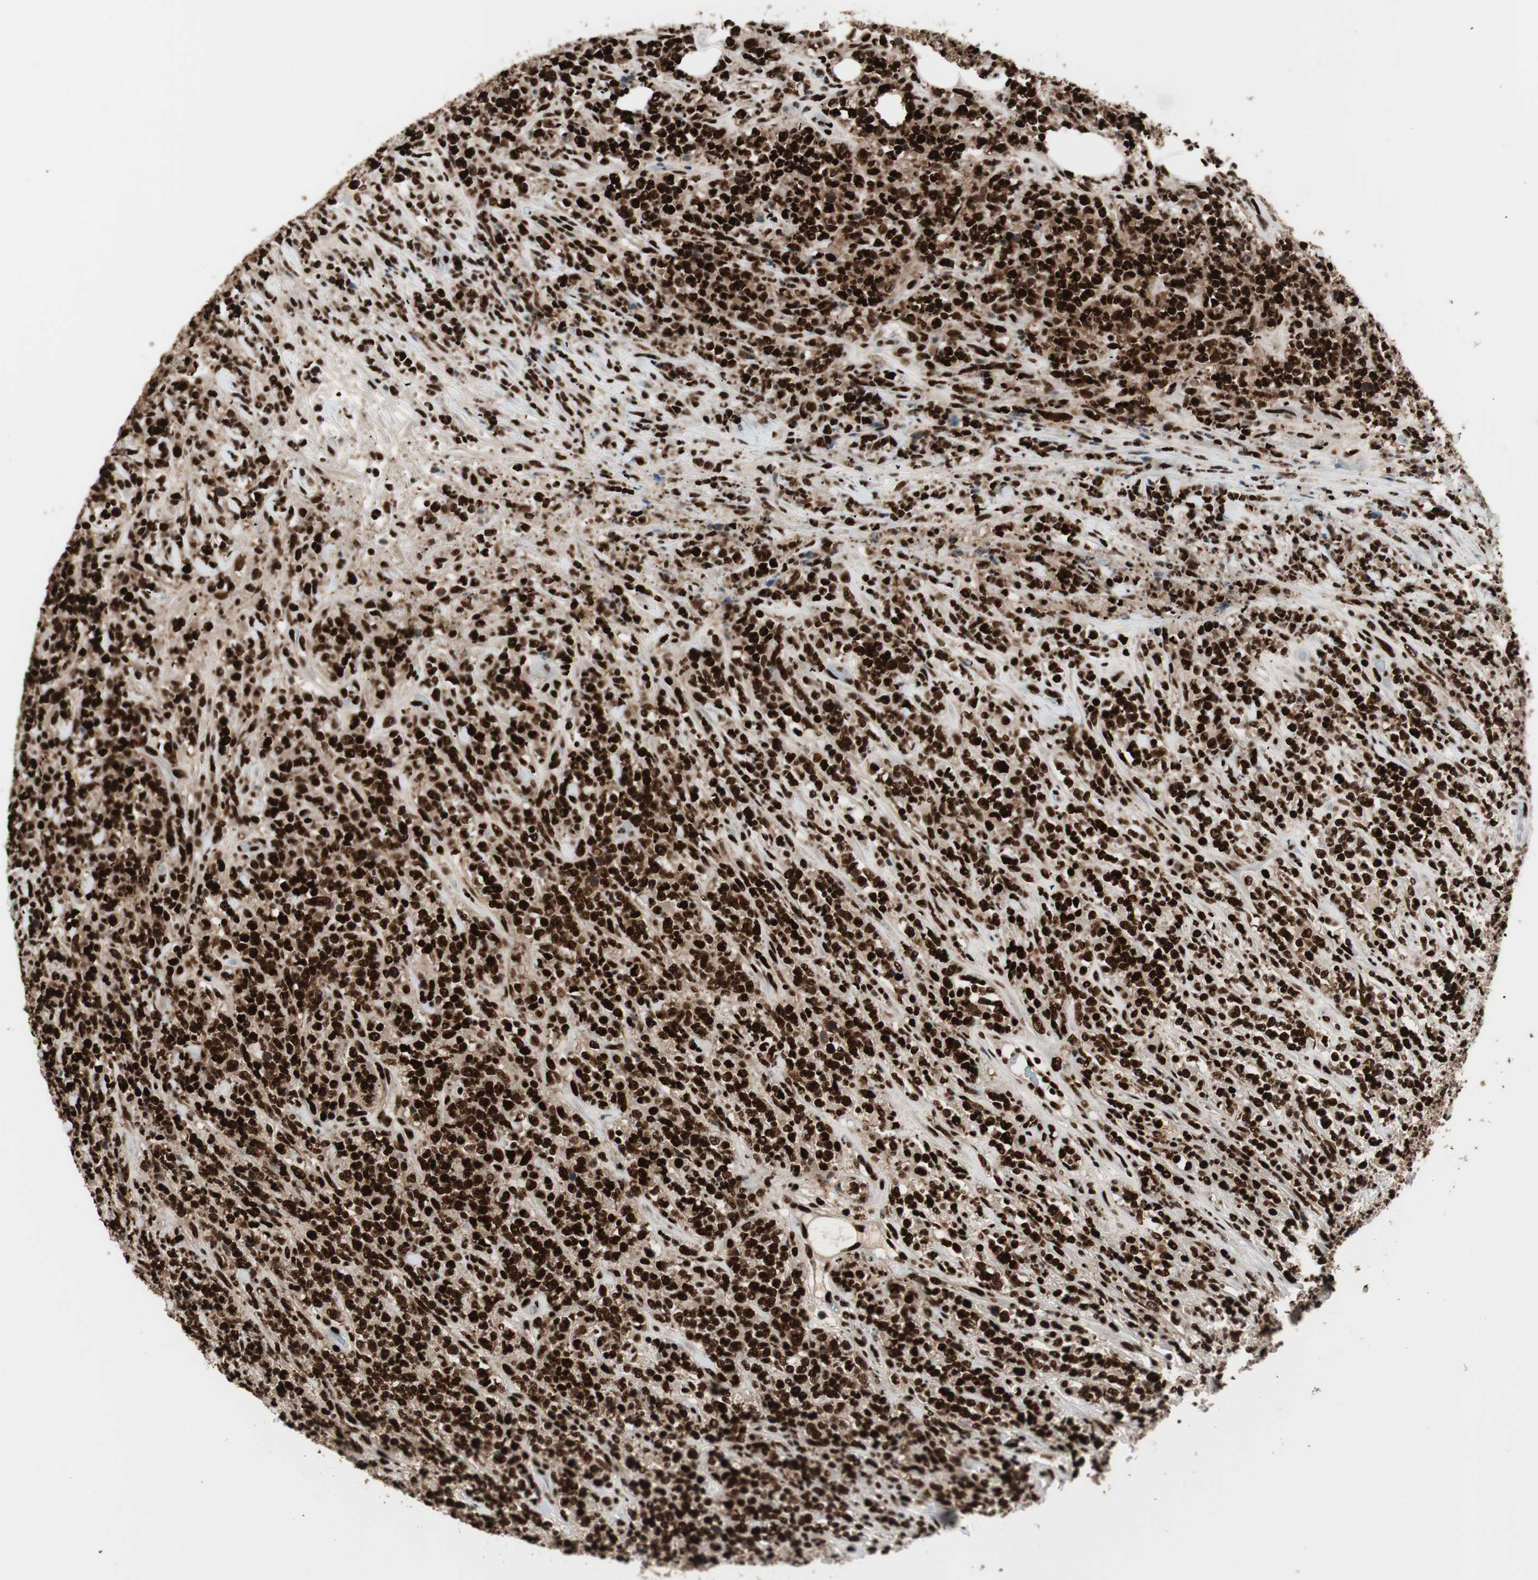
{"staining": {"intensity": "strong", "quantity": ">75%", "location": "nuclear"}, "tissue": "lymphoma", "cell_type": "Tumor cells", "image_type": "cancer", "snomed": [{"axis": "morphology", "description": "Malignant lymphoma, non-Hodgkin's type, High grade"}, {"axis": "topography", "description": "Soft tissue"}], "caption": "DAB (3,3'-diaminobenzidine) immunohistochemical staining of human lymphoma displays strong nuclear protein positivity in approximately >75% of tumor cells.", "gene": "PSME3", "patient": {"sex": "male", "age": 18}}